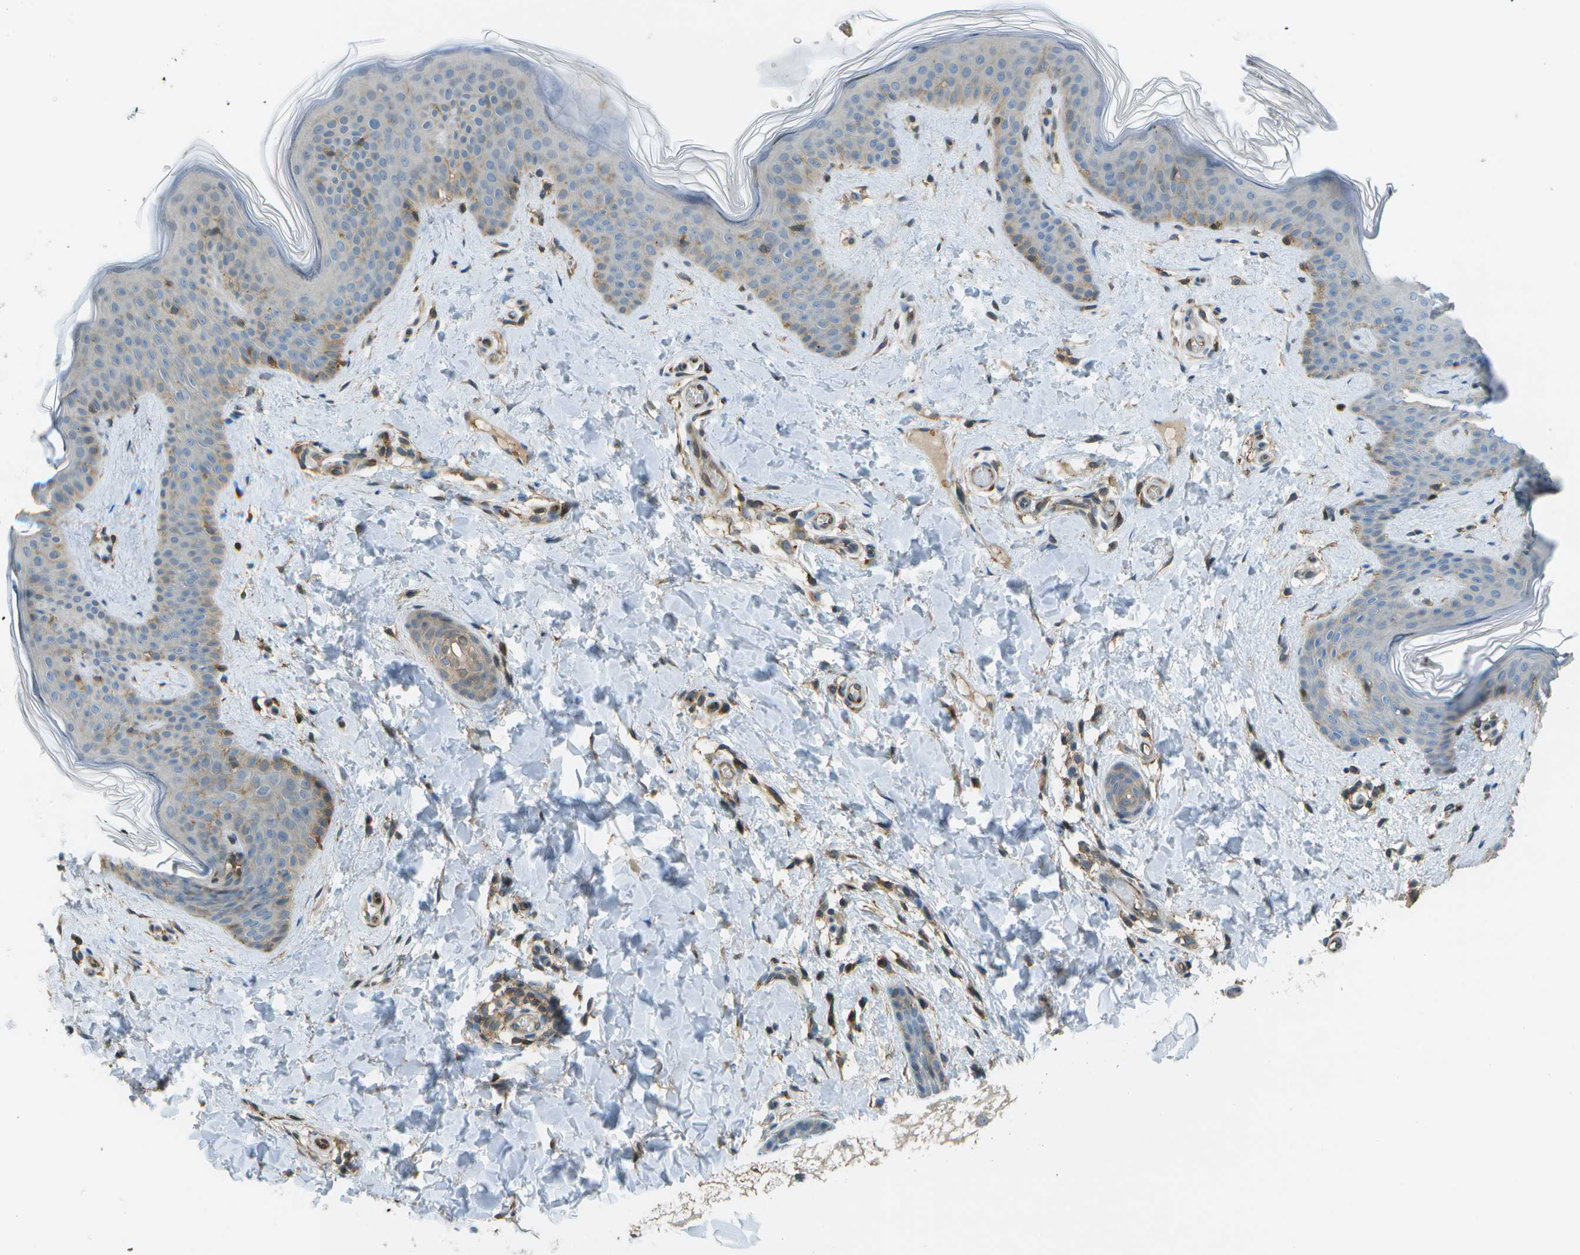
{"staining": {"intensity": "moderate", "quantity": ">75%", "location": "cytoplasmic/membranous"}, "tissue": "skin", "cell_type": "Fibroblasts", "image_type": "normal", "snomed": [{"axis": "morphology", "description": "Normal tissue, NOS"}, {"axis": "topography", "description": "Skin"}], "caption": "Moderate cytoplasmic/membranous expression for a protein is present in about >75% of fibroblasts of unremarkable skin using immunohistochemistry (IHC).", "gene": "LRRC66", "patient": {"sex": "female", "age": 17}}